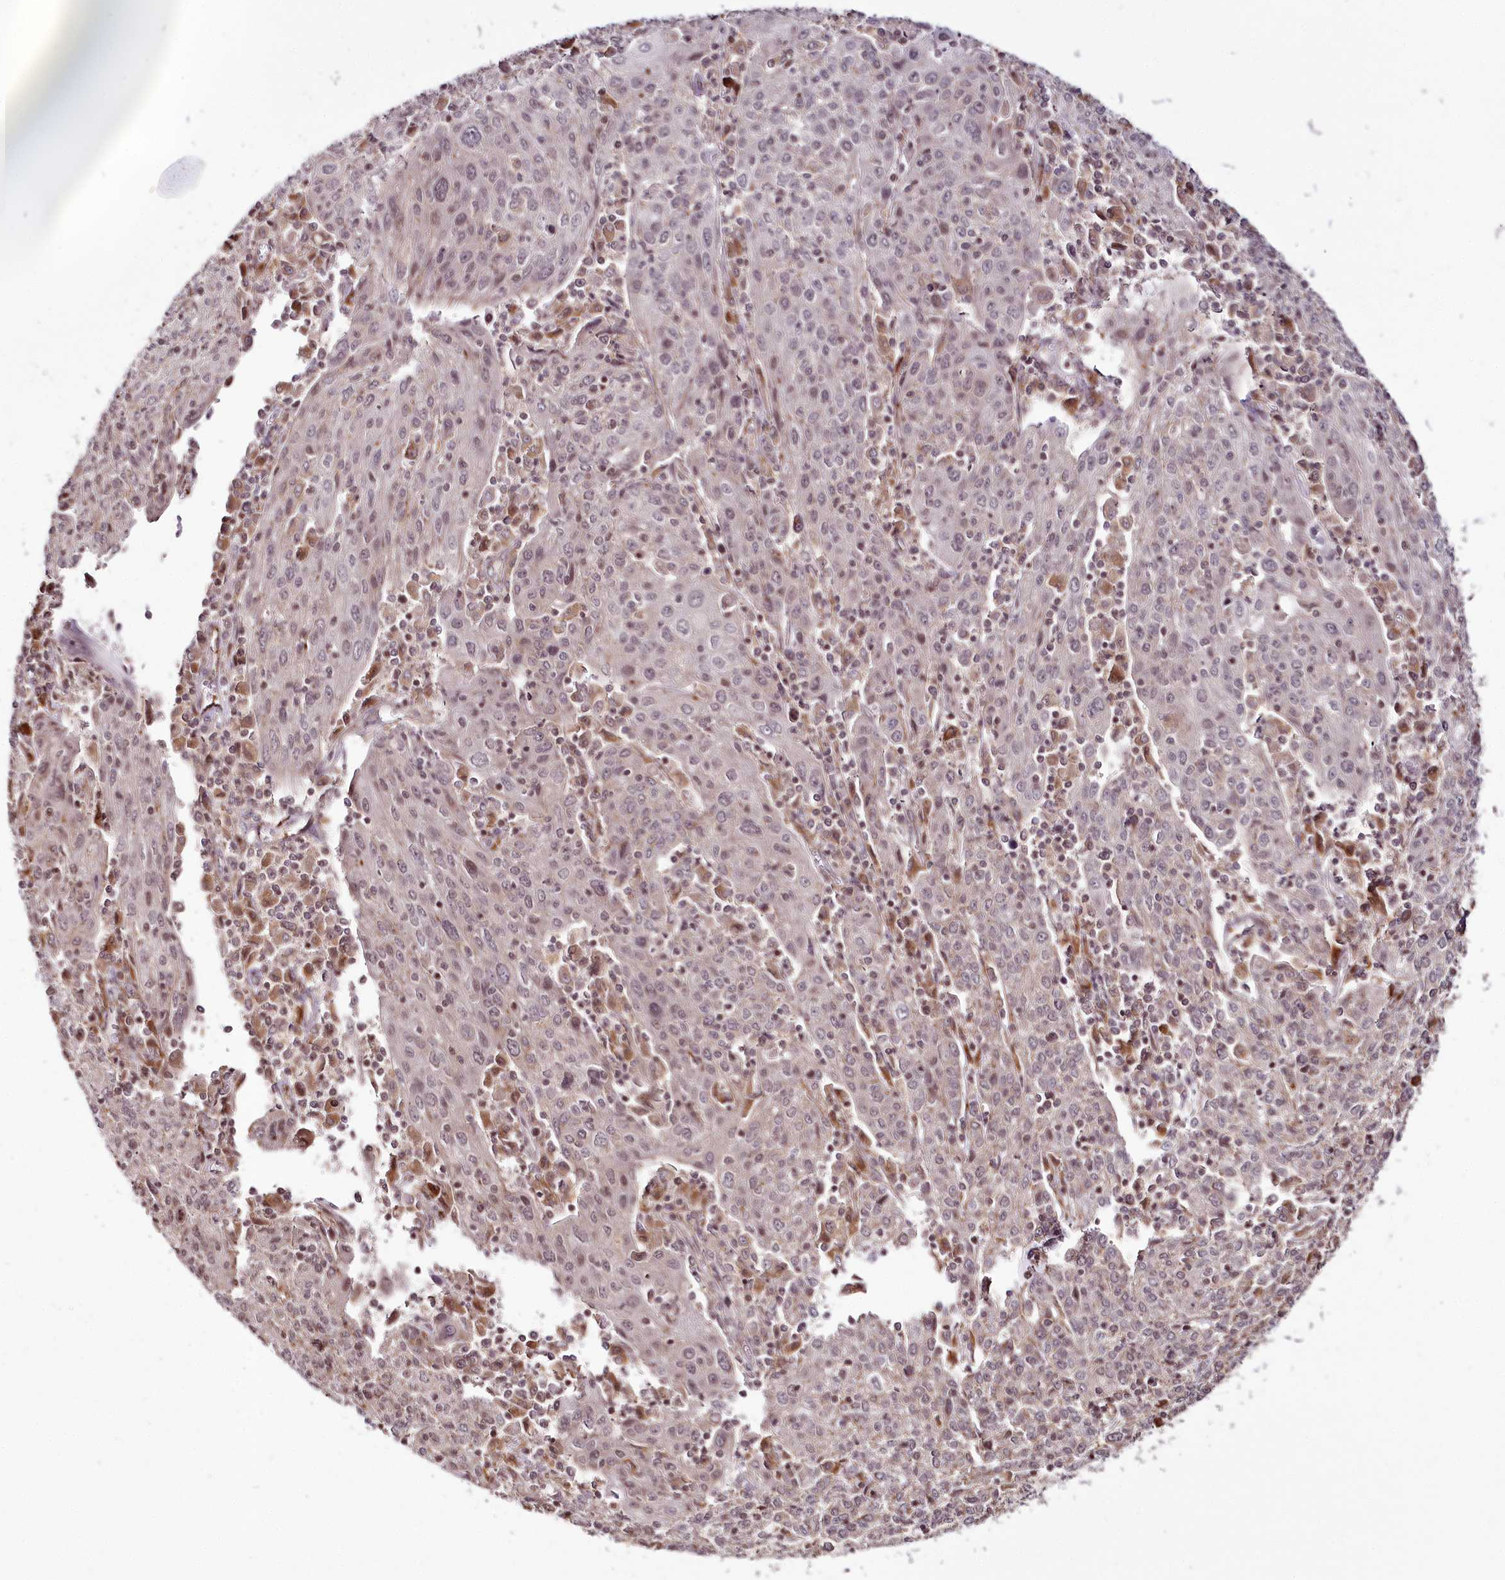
{"staining": {"intensity": "weak", "quantity": "<25%", "location": "nuclear"}, "tissue": "cervical cancer", "cell_type": "Tumor cells", "image_type": "cancer", "snomed": [{"axis": "morphology", "description": "Squamous cell carcinoma, NOS"}, {"axis": "topography", "description": "Cervix"}], "caption": "High power microscopy image of an IHC histopathology image of cervical cancer (squamous cell carcinoma), revealing no significant expression in tumor cells.", "gene": "HOXC8", "patient": {"sex": "female", "age": 67}}